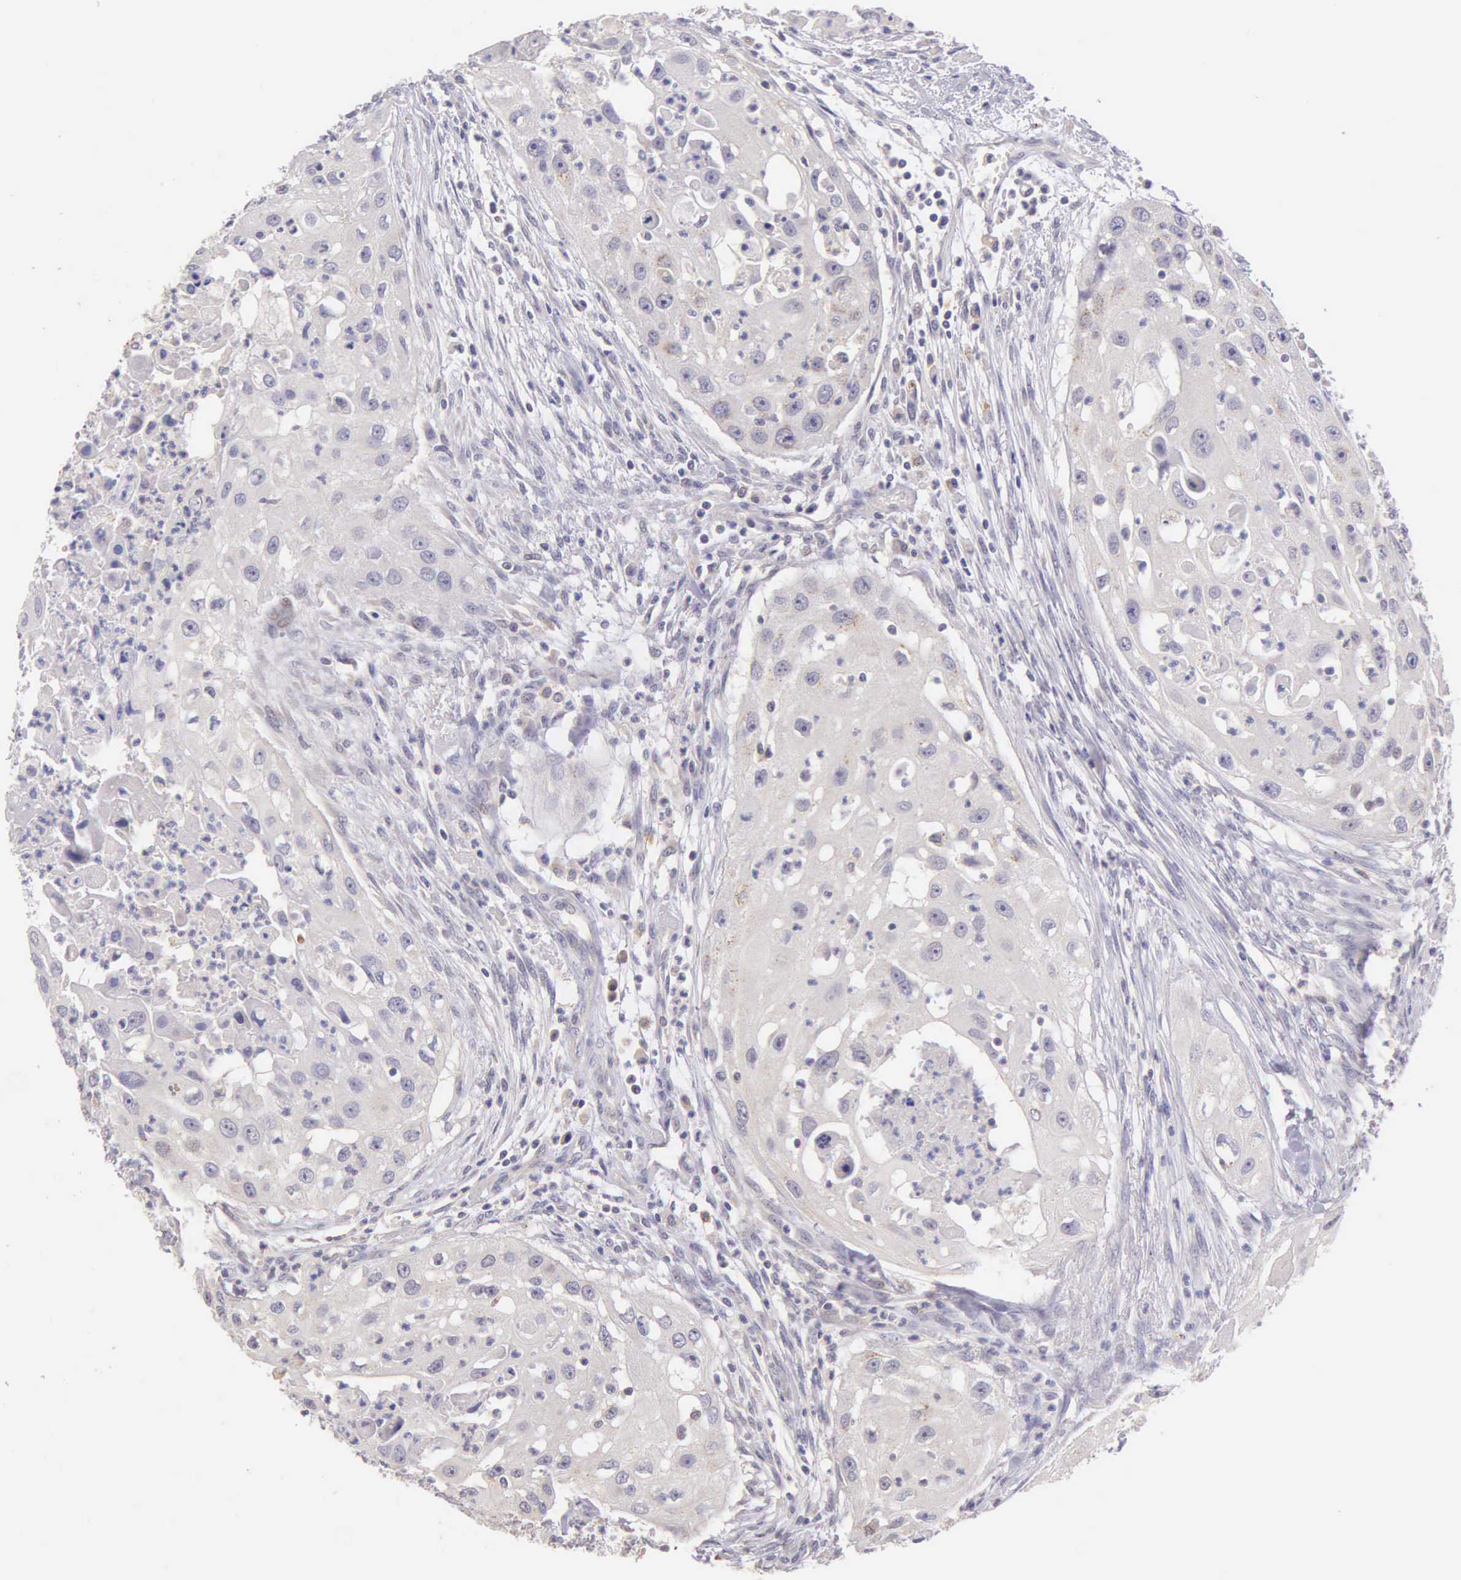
{"staining": {"intensity": "negative", "quantity": "none", "location": "none"}, "tissue": "head and neck cancer", "cell_type": "Tumor cells", "image_type": "cancer", "snomed": [{"axis": "morphology", "description": "Squamous cell carcinoma, NOS"}, {"axis": "topography", "description": "Head-Neck"}], "caption": "Photomicrograph shows no significant protein expression in tumor cells of head and neck cancer. Brightfield microscopy of immunohistochemistry (IHC) stained with DAB (3,3'-diaminobenzidine) (brown) and hematoxylin (blue), captured at high magnification.", "gene": "ESR1", "patient": {"sex": "male", "age": 64}}